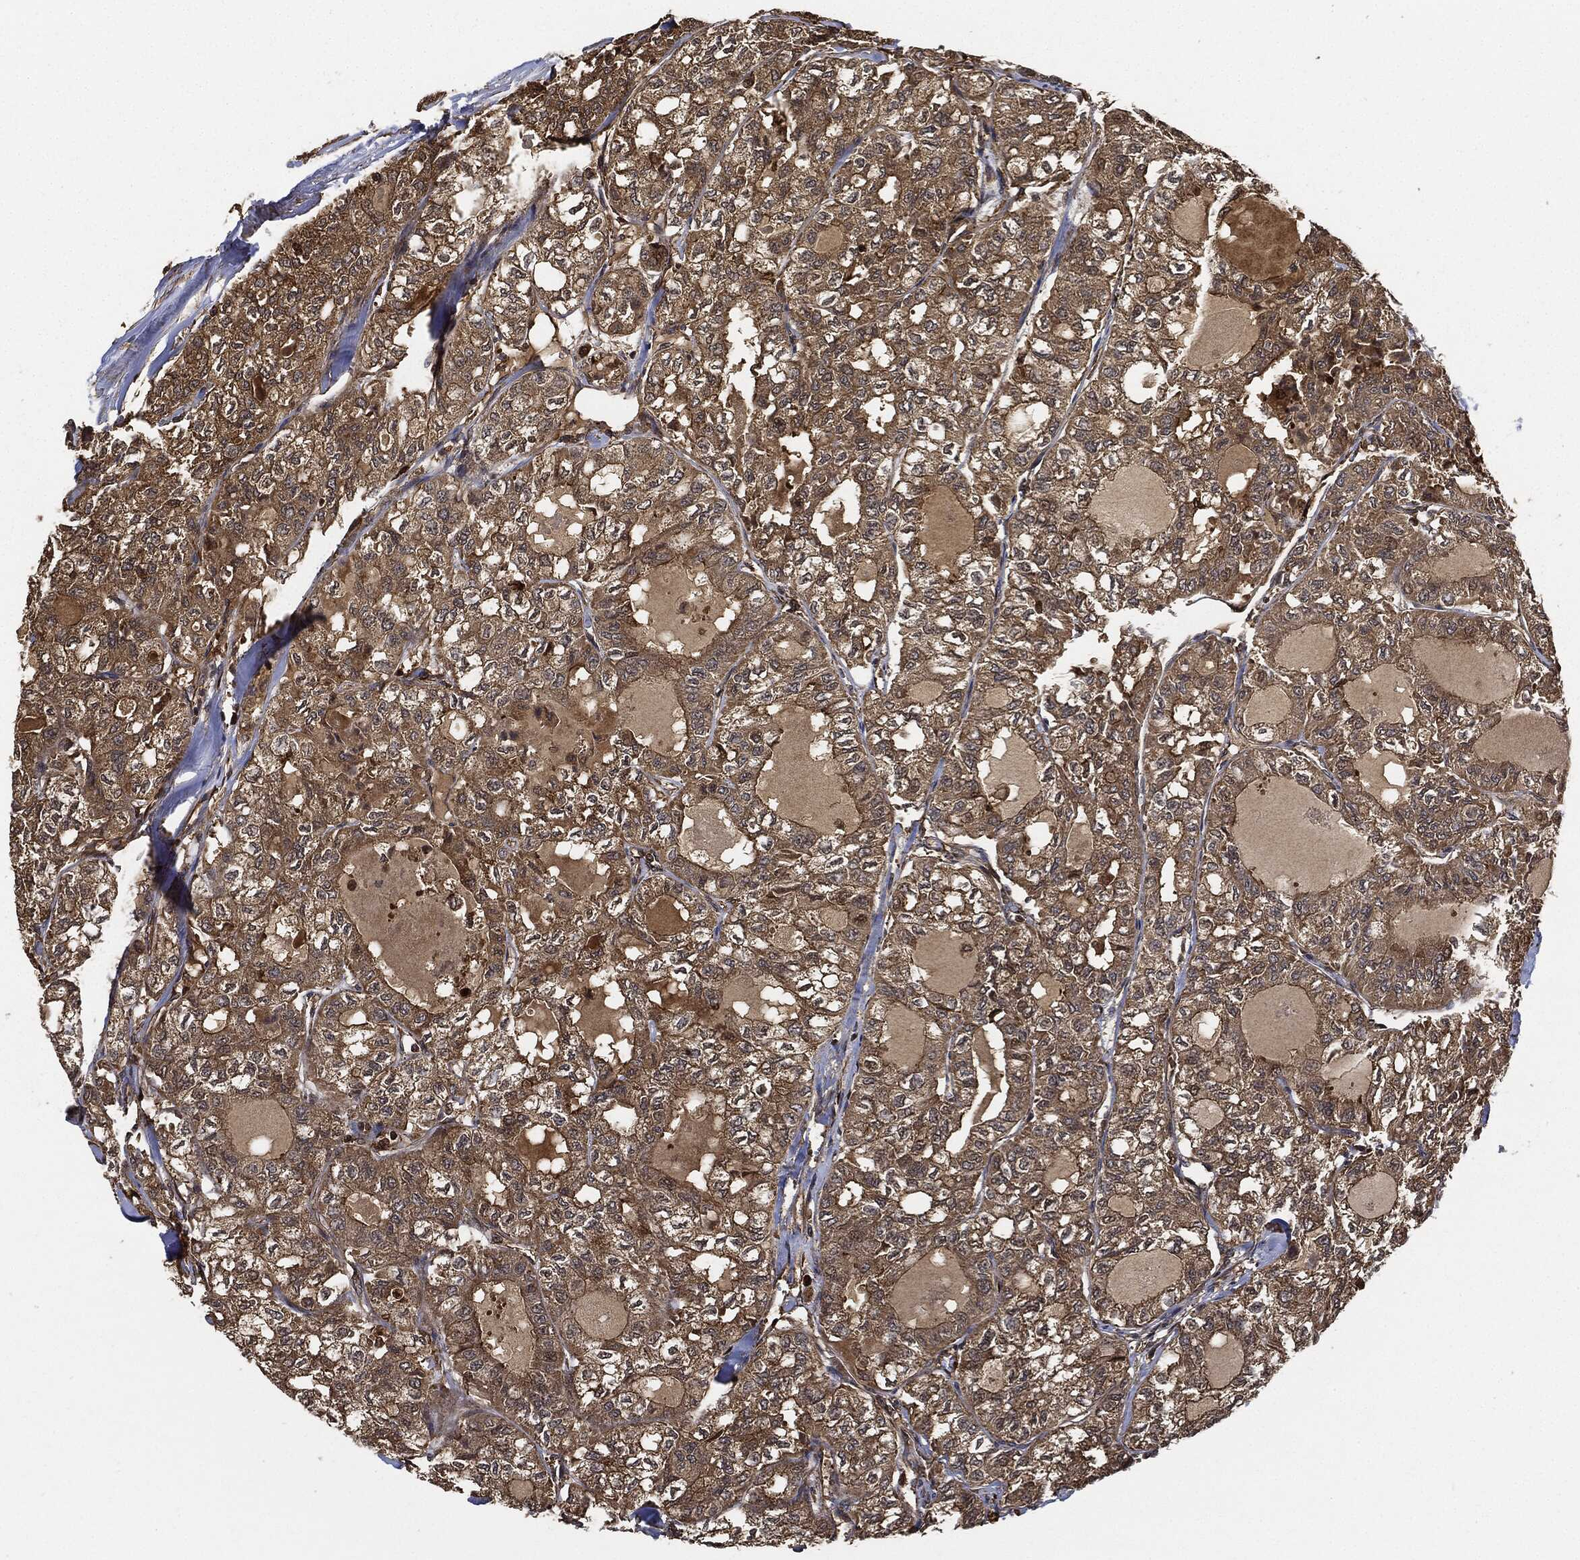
{"staining": {"intensity": "moderate", "quantity": ">75%", "location": "cytoplasmic/membranous"}, "tissue": "thyroid cancer", "cell_type": "Tumor cells", "image_type": "cancer", "snomed": [{"axis": "morphology", "description": "Follicular adenoma carcinoma, NOS"}, {"axis": "topography", "description": "Thyroid gland"}], "caption": "Immunohistochemistry (DAB (3,3'-diaminobenzidine)) staining of human follicular adenoma carcinoma (thyroid) demonstrates moderate cytoplasmic/membranous protein positivity in approximately >75% of tumor cells.", "gene": "CEP290", "patient": {"sex": "male", "age": 75}}